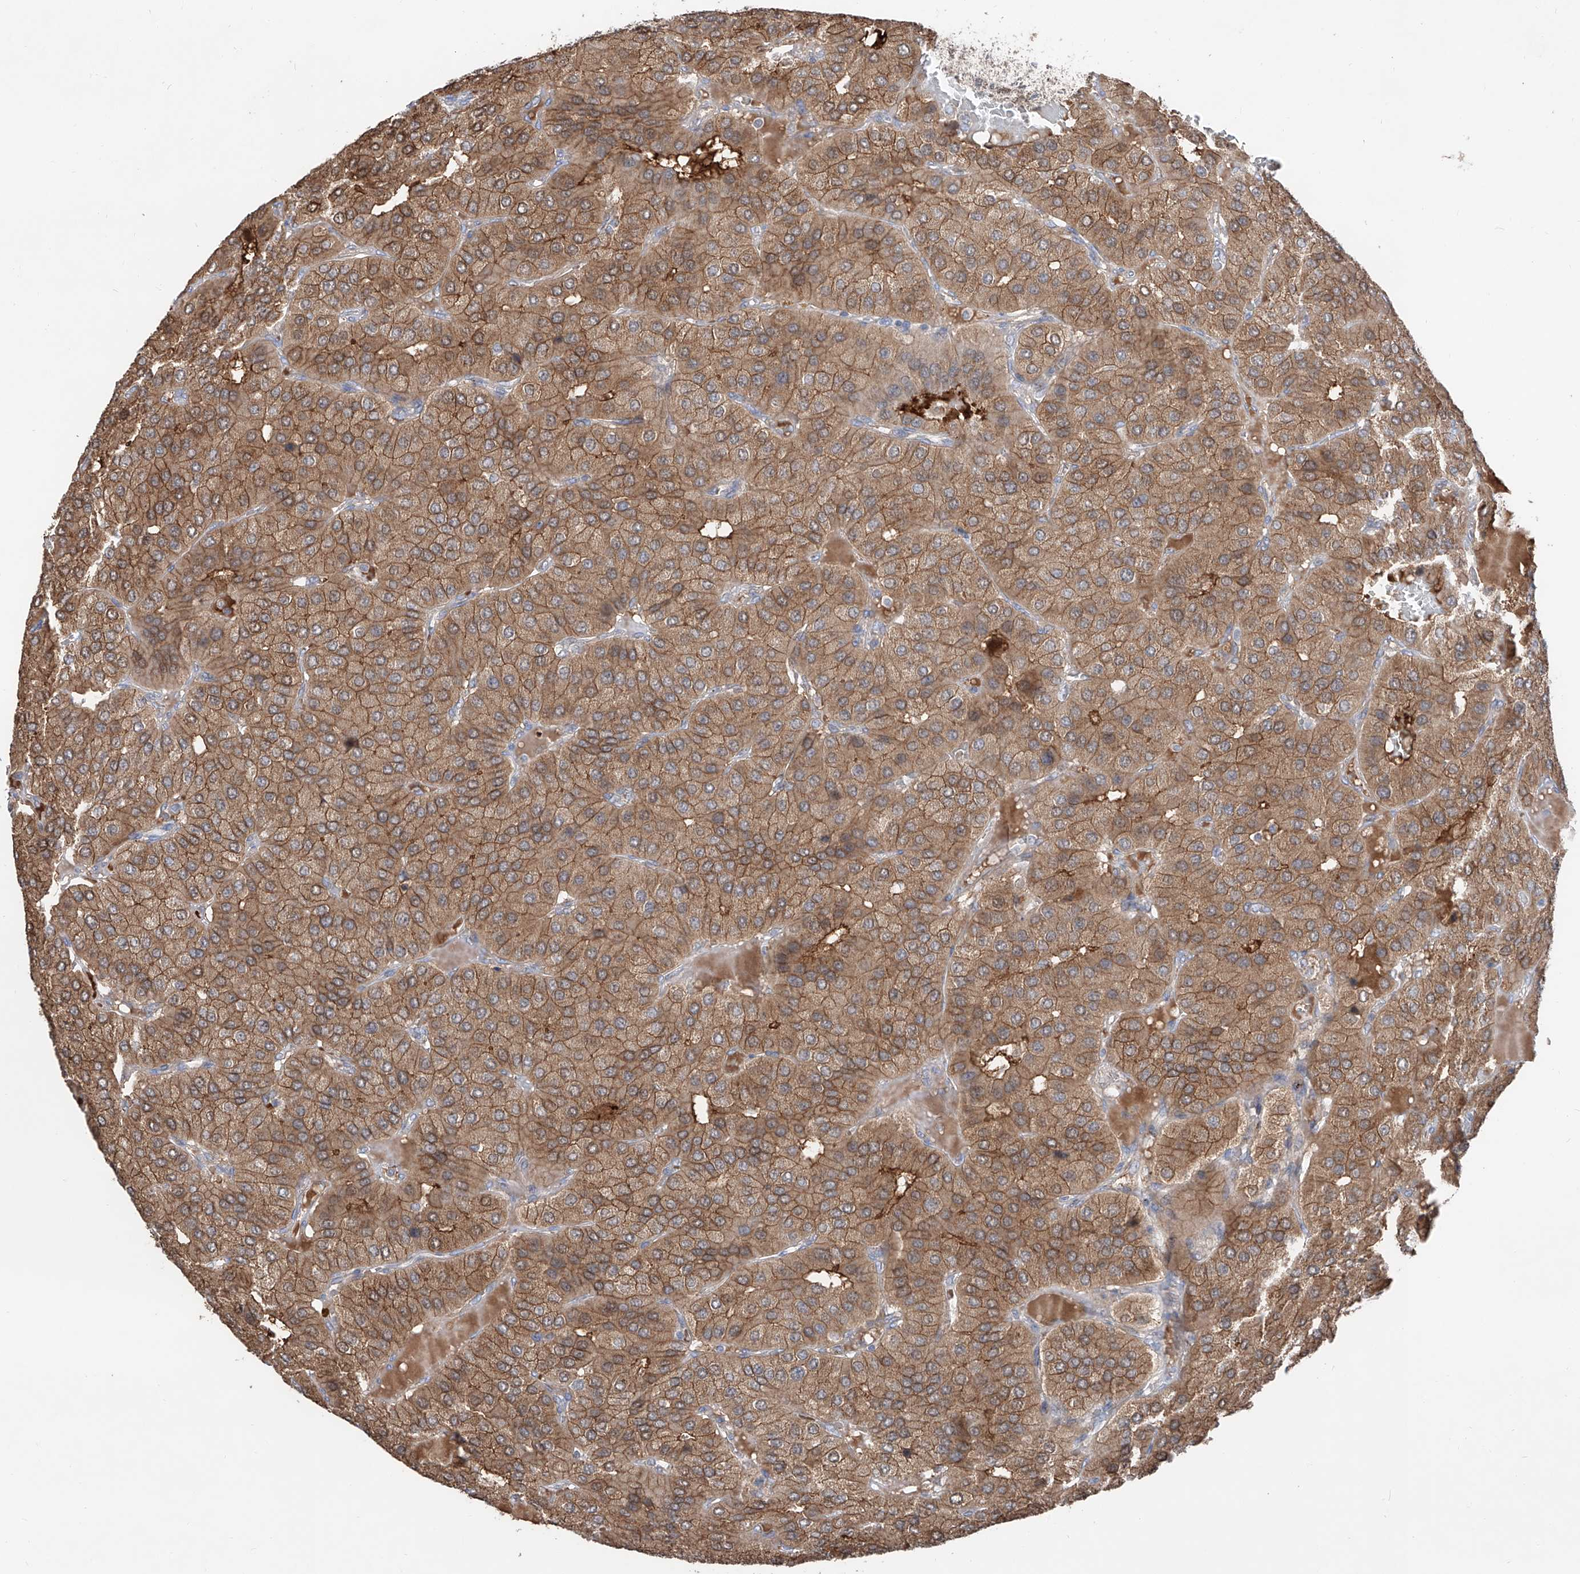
{"staining": {"intensity": "moderate", "quantity": ">75%", "location": "cytoplasmic/membranous"}, "tissue": "parathyroid gland", "cell_type": "Glandular cells", "image_type": "normal", "snomed": [{"axis": "morphology", "description": "Normal tissue, NOS"}, {"axis": "morphology", "description": "Adenoma, NOS"}, {"axis": "topography", "description": "Parathyroid gland"}], "caption": "This image demonstrates unremarkable parathyroid gland stained with immunohistochemistry to label a protein in brown. The cytoplasmic/membranous of glandular cells show moderate positivity for the protein. Nuclei are counter-stained blue.", "gene": "EDN1", "patient": {"sex": "female", "age": 86}}